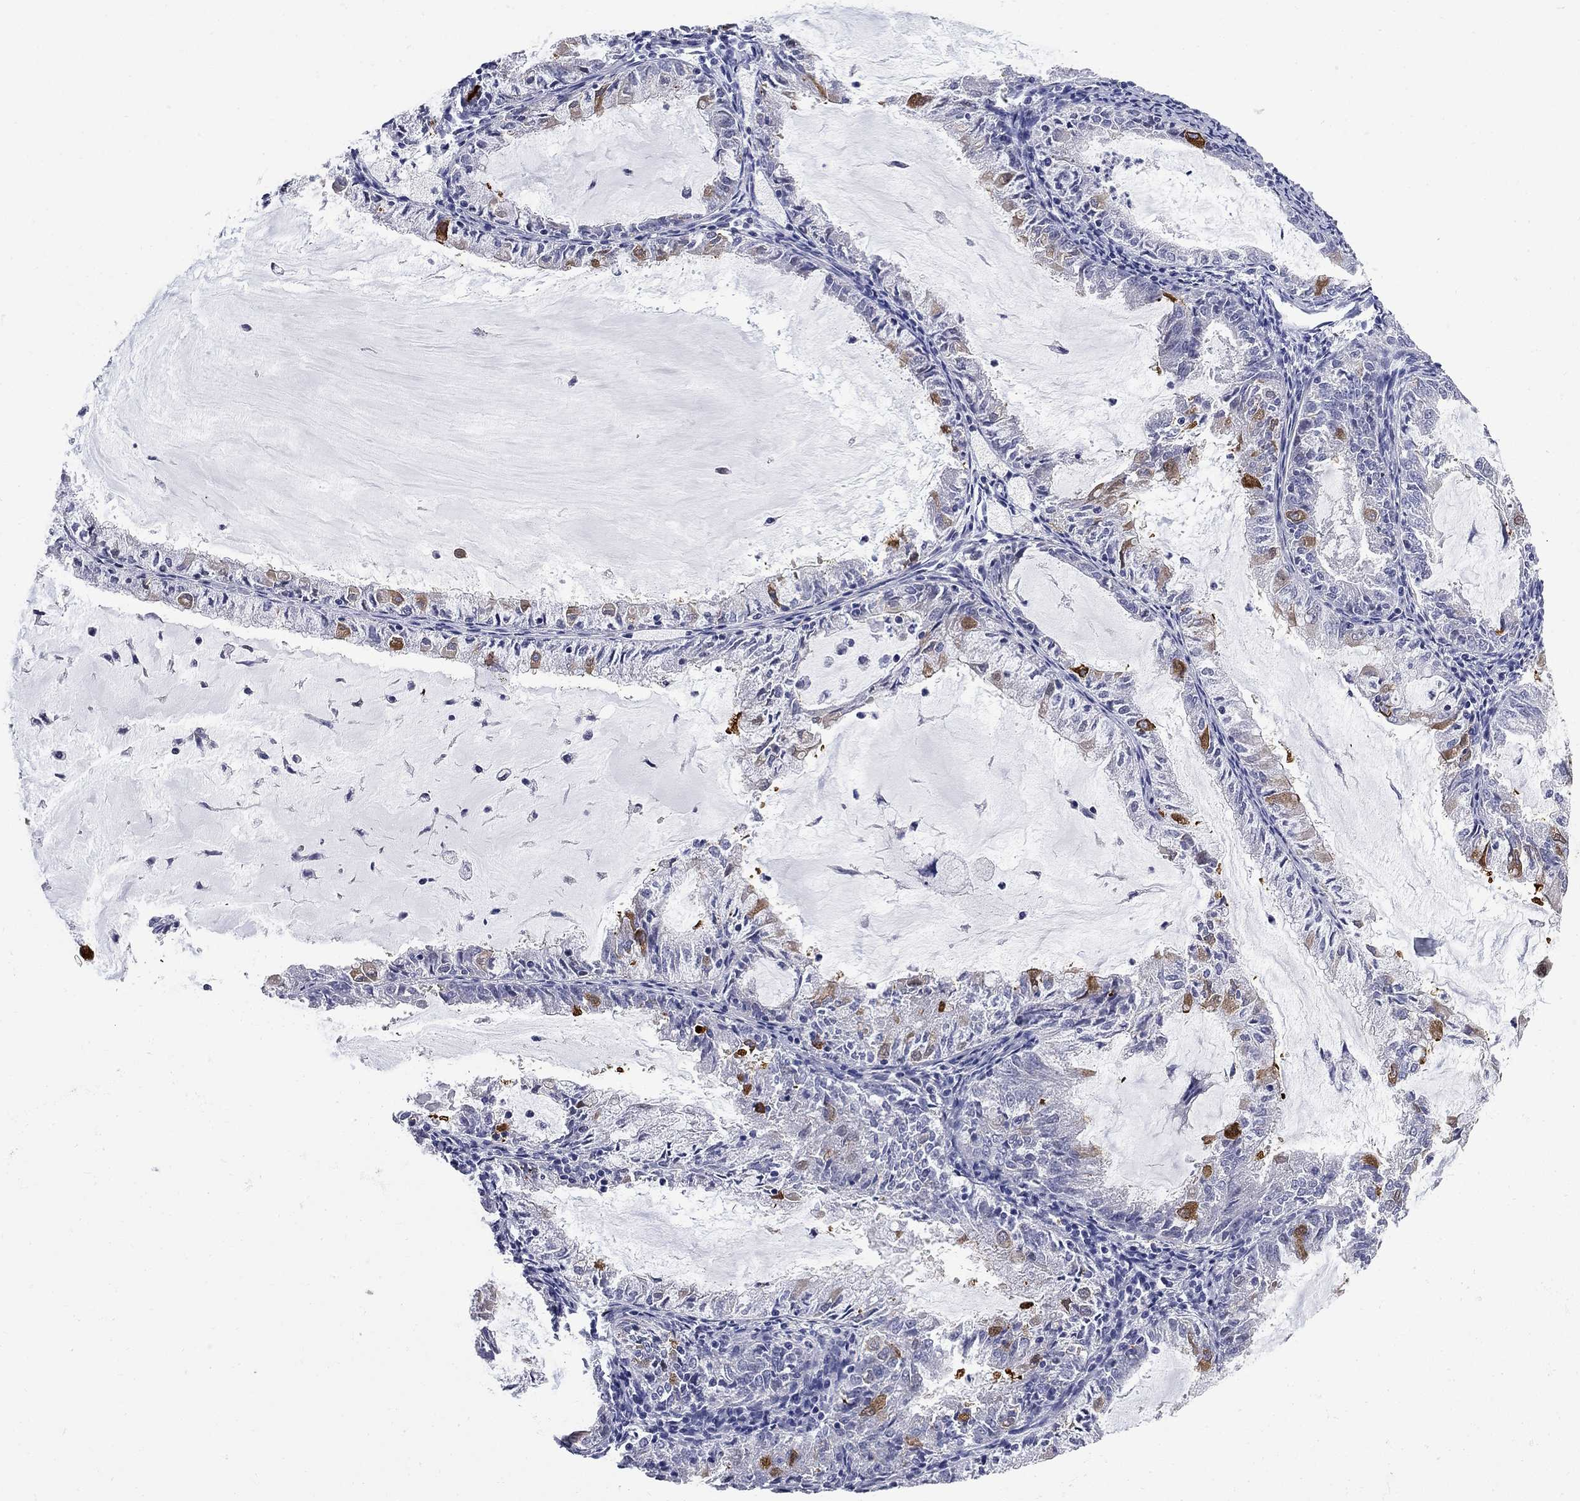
{"staining": {"intensity": "strong", "quantity": "<25%", "location": "cytoplasmic/membranous"}, "tissue": "endometrial cancer", "cell_type": "Tumor cells", "image_type": "cancer", "snomed": [{"axis": "morphology", "description": "Adenocarcinoma, NOS"}, {"axis": "topography", "description": "Endometrium"}], "caption": "The immunohistochemical stain labels strong cytoplasmic/membranous positivity in tumor cells of endometrial adenocarcinoma tissue. The staining was performed using DAB, with brown indicating positive protein expression. Nuclei are stained blue with hematoxylin.", "gene": "GALNT8", "patient": {"sex": "female", "age": 57}}